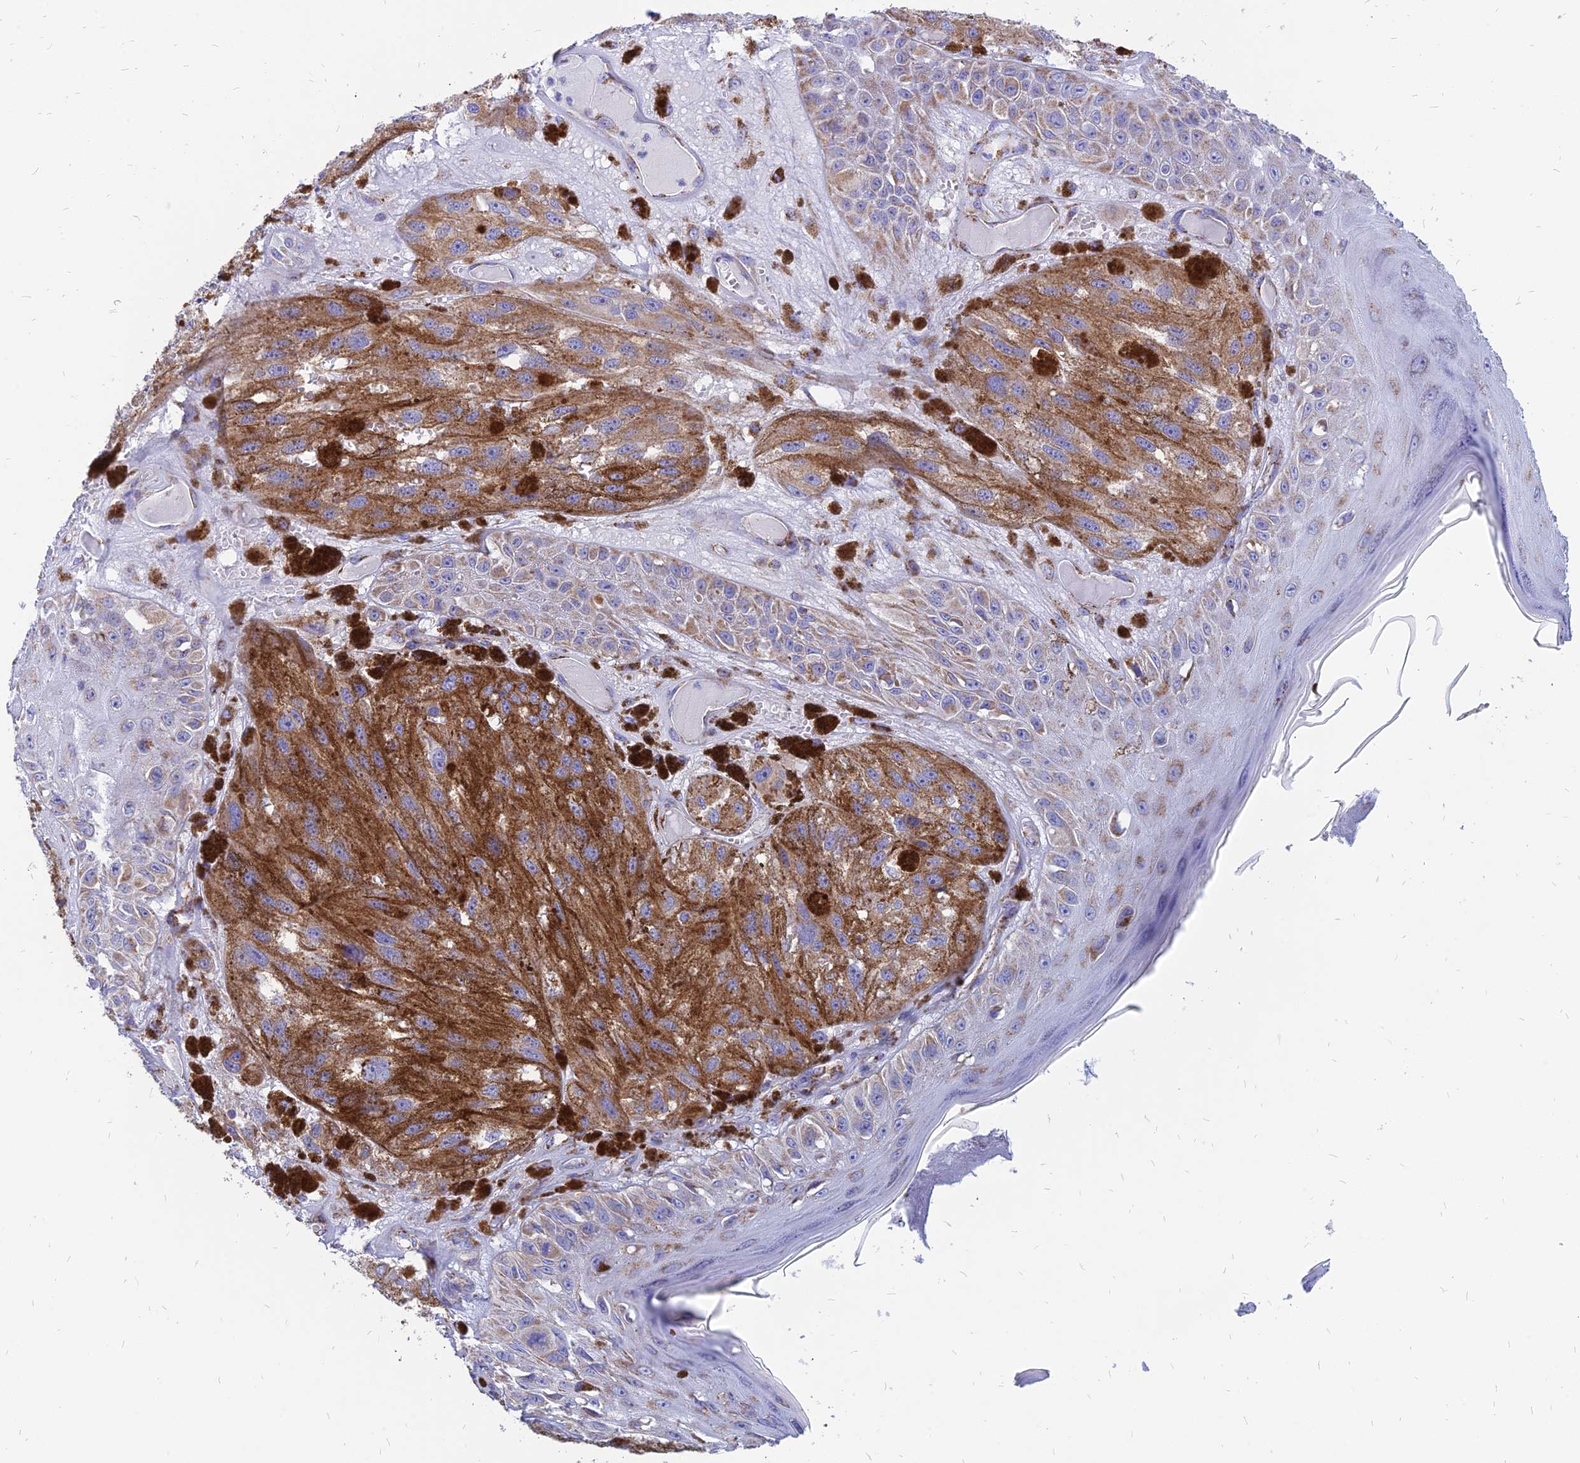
{"staining": {"intensity": "moderate", "quantity": "25%-75%", "location": "cytoplasmic/membranous"}, "tissue": "melanoma", "cell_type": "Tumor cells", "image_type": "cancer", "snomed": [{"axis": "morphology", "description": "Malignant melanoma, NOS"}, {"axis": "topography", "description": "Skin"}], "caption": "Malignant melanoma tissue shows moderate cytoplasmic/membranous staining in about 25%-75% of tumor cells The staining was performed using DAB to visualize the protein expression in brown, while the nuclei were stained in blue with hematoxylin (Magnification: 20x).", "gene": "PACC1", "patient": {"sex": "male", "age": 88}}